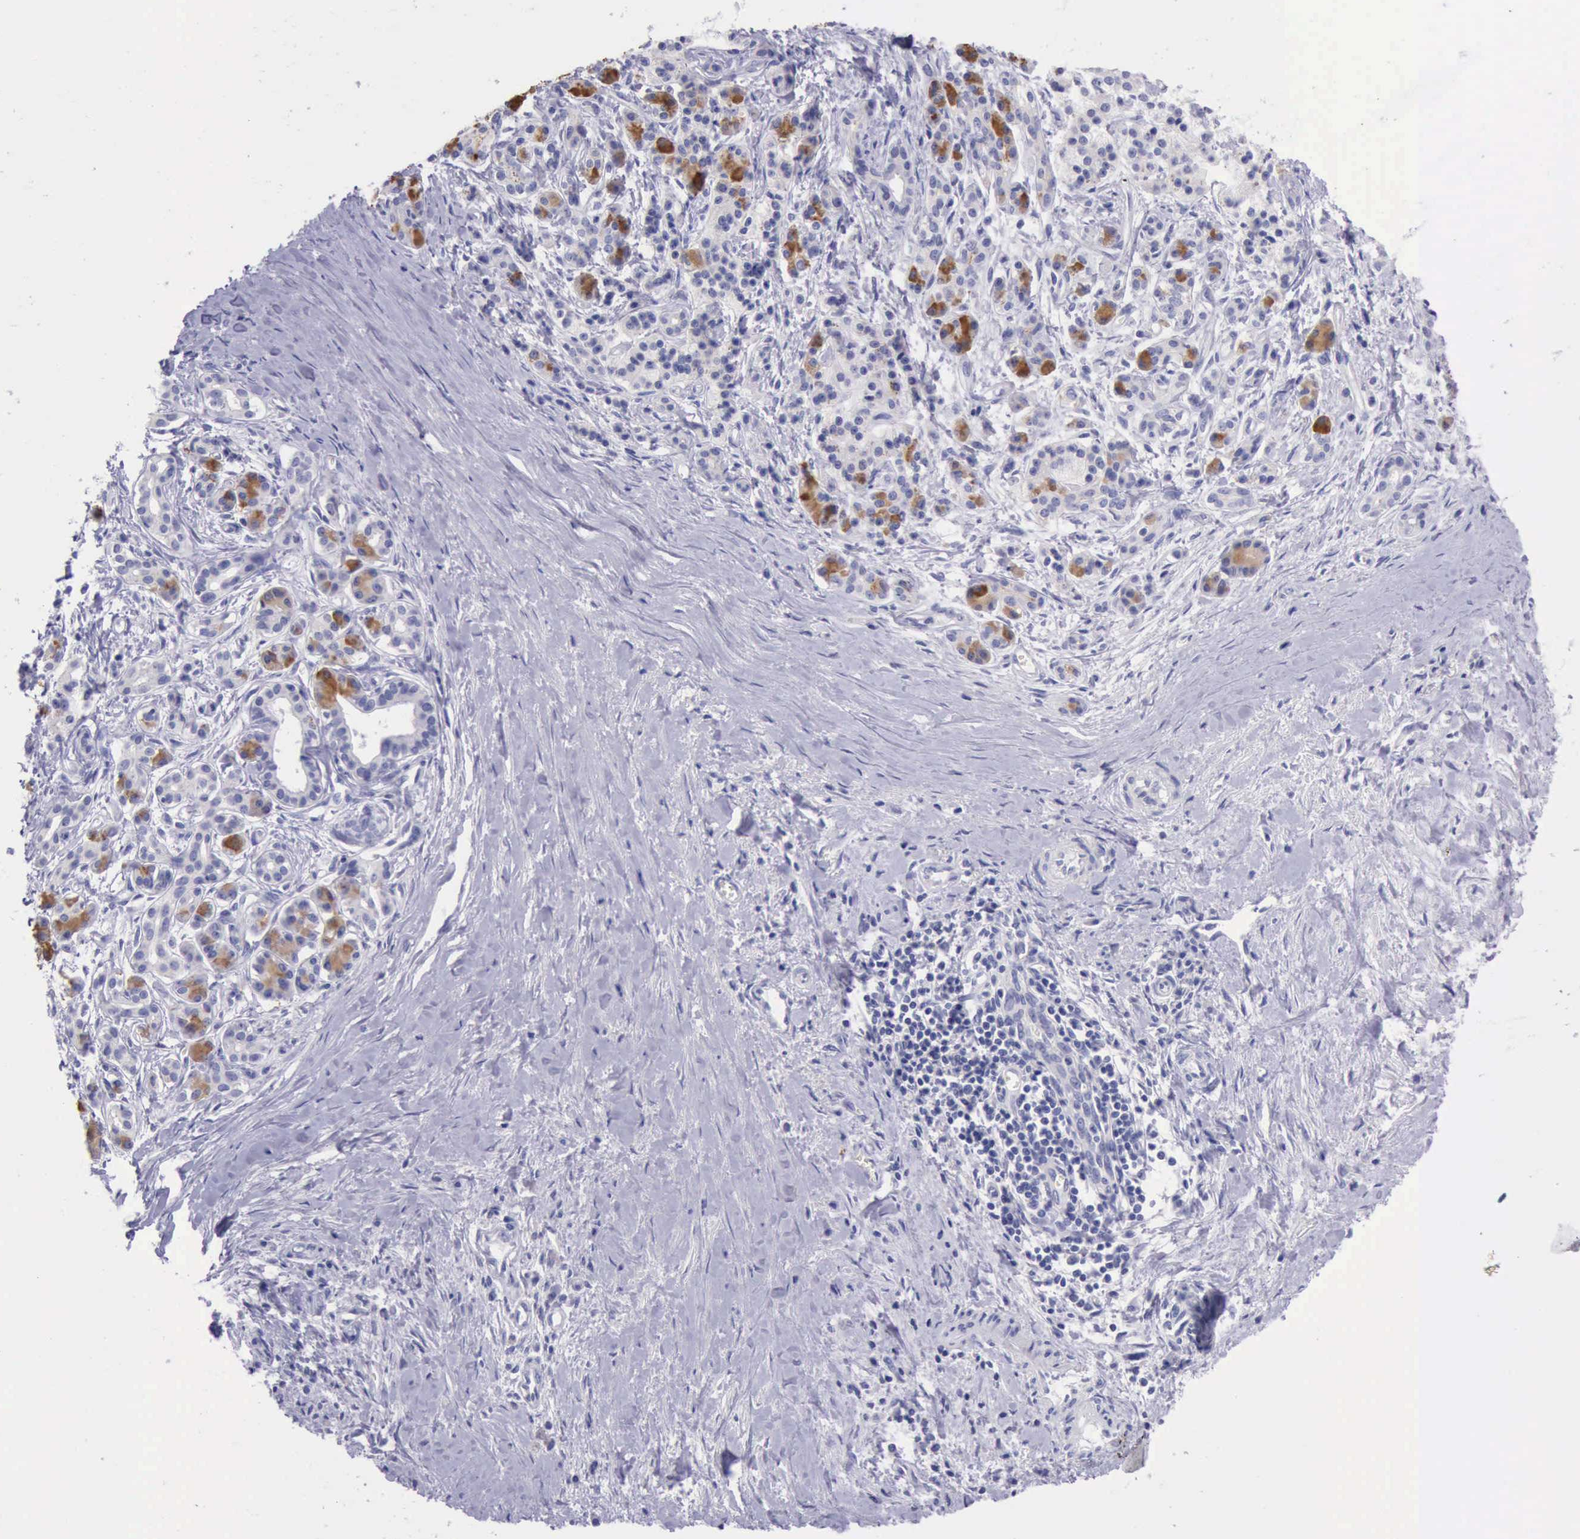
{"staining": {"intensity": "negative", "quantity": "none", "location": "none"}, "tissue": "pancreatic cancer", "cell_type": "Tumor cells", "image_type": "cancer", "snomed": [{"axis": "morphology", "description": "Adenocarcinoma, NOS"}, {"axis": "topography", "description": "Pancreas"}], "caption": "This is an immunohistochemistry (IHC) histopathology image of human pancreatic cancer. There is no expression in tumor cells.", "gene": "LRFN5", "patient": {"sex": "male", "age": 59}}